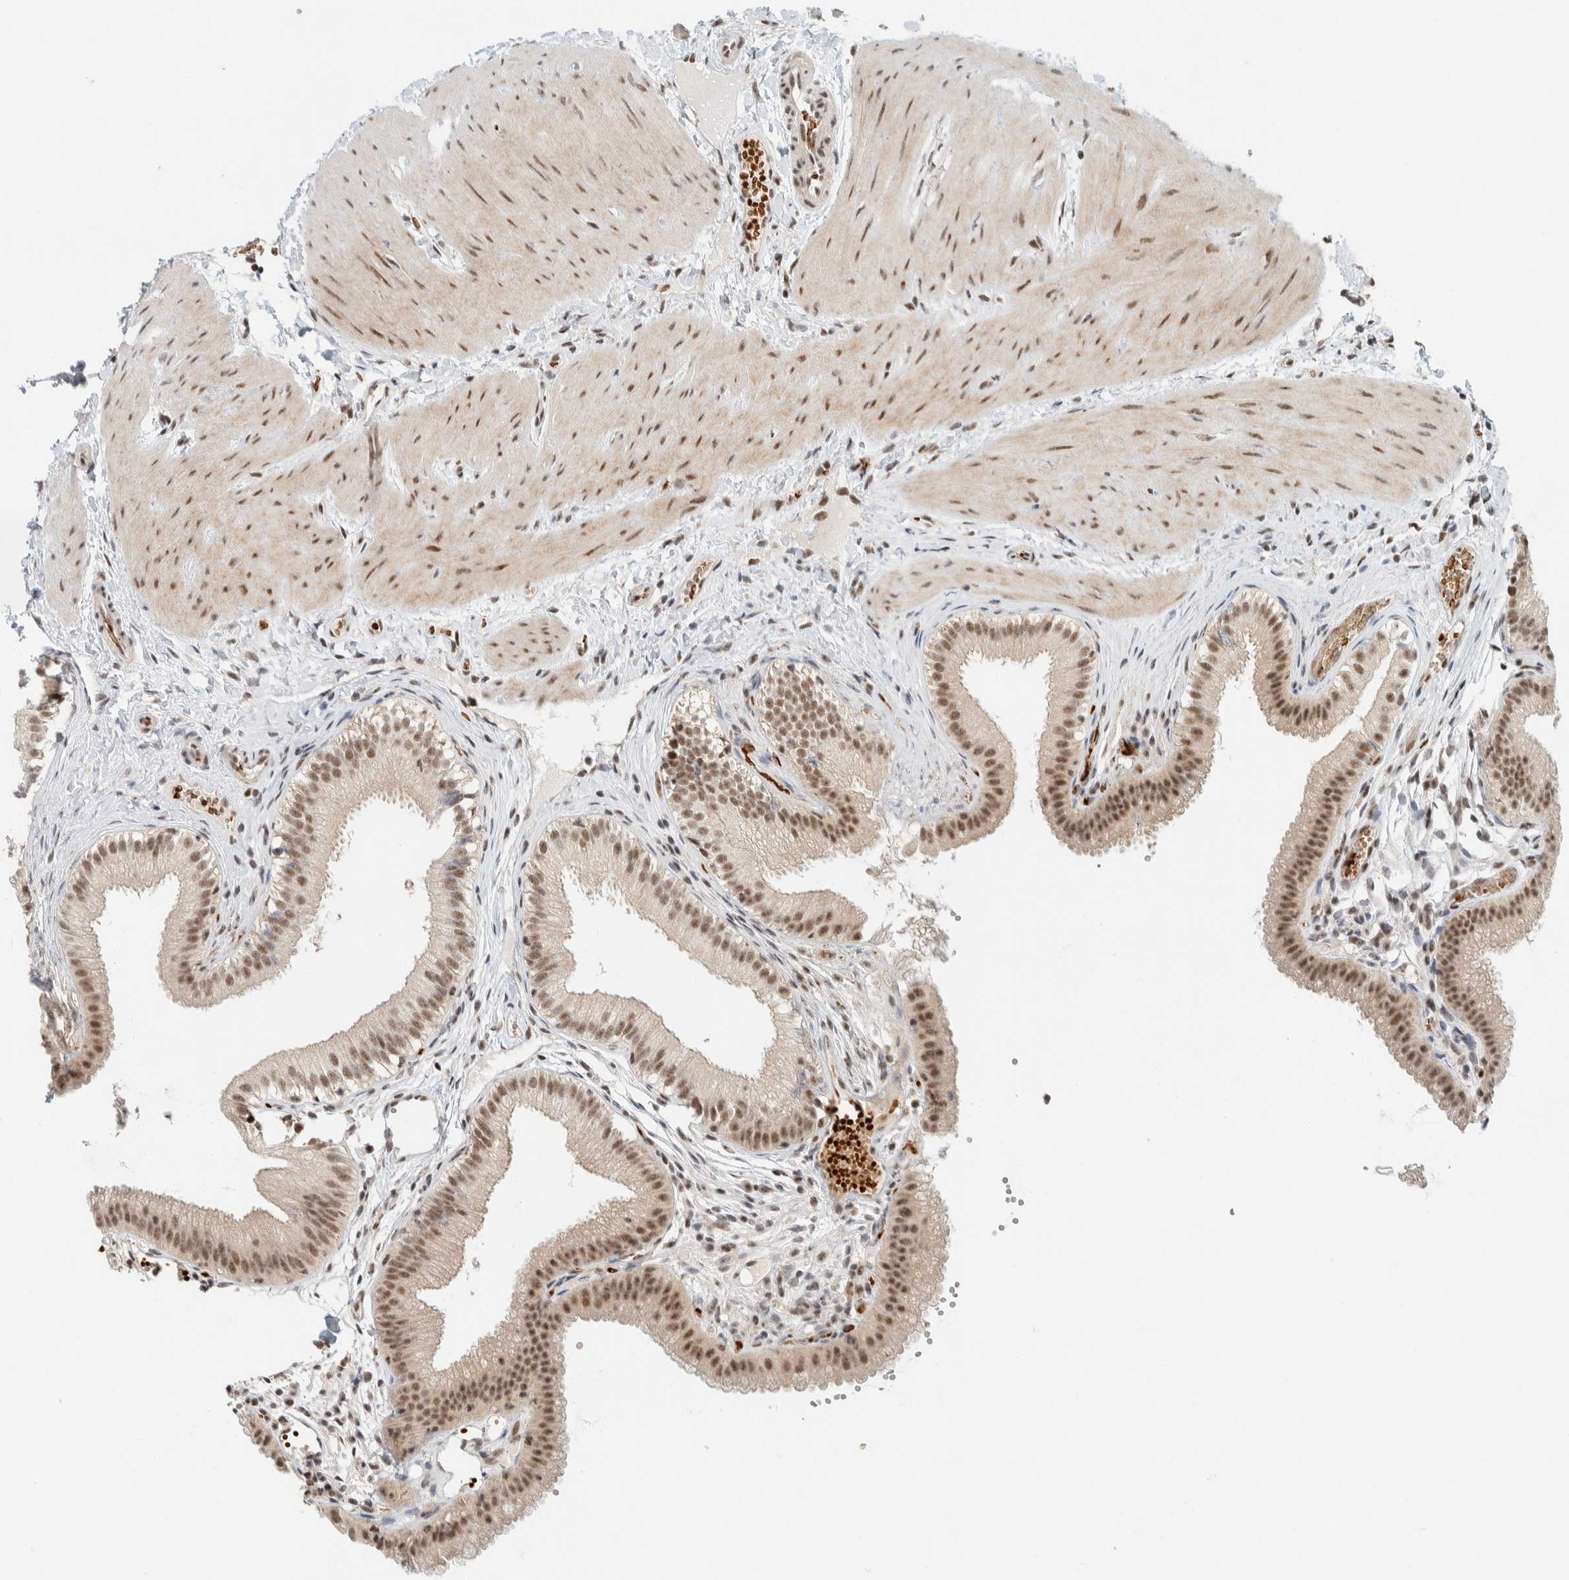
{"staining": {"intensity": "moderate", "quantity": ">75%", "location": "nuclear"}, "tissue": "gallbladder", "cell_type": "Glandular cells", "image_type": "normal", "snomed": [{"axis": "morphology", "description": "Normal tissue, NOS"}, {"axis": "topography", "description": "Gallbladder"}], "caption": "Protein positivity by immunohistochemistry exhibits moderate nuclear positivity in about >75% of glandular cells in unremarkable gallbladder. The protein is shown in brown color, while the nuclei are stained blue.", "gene": "ZBTB2", "patient": {"sex": "female", "age": 26}}